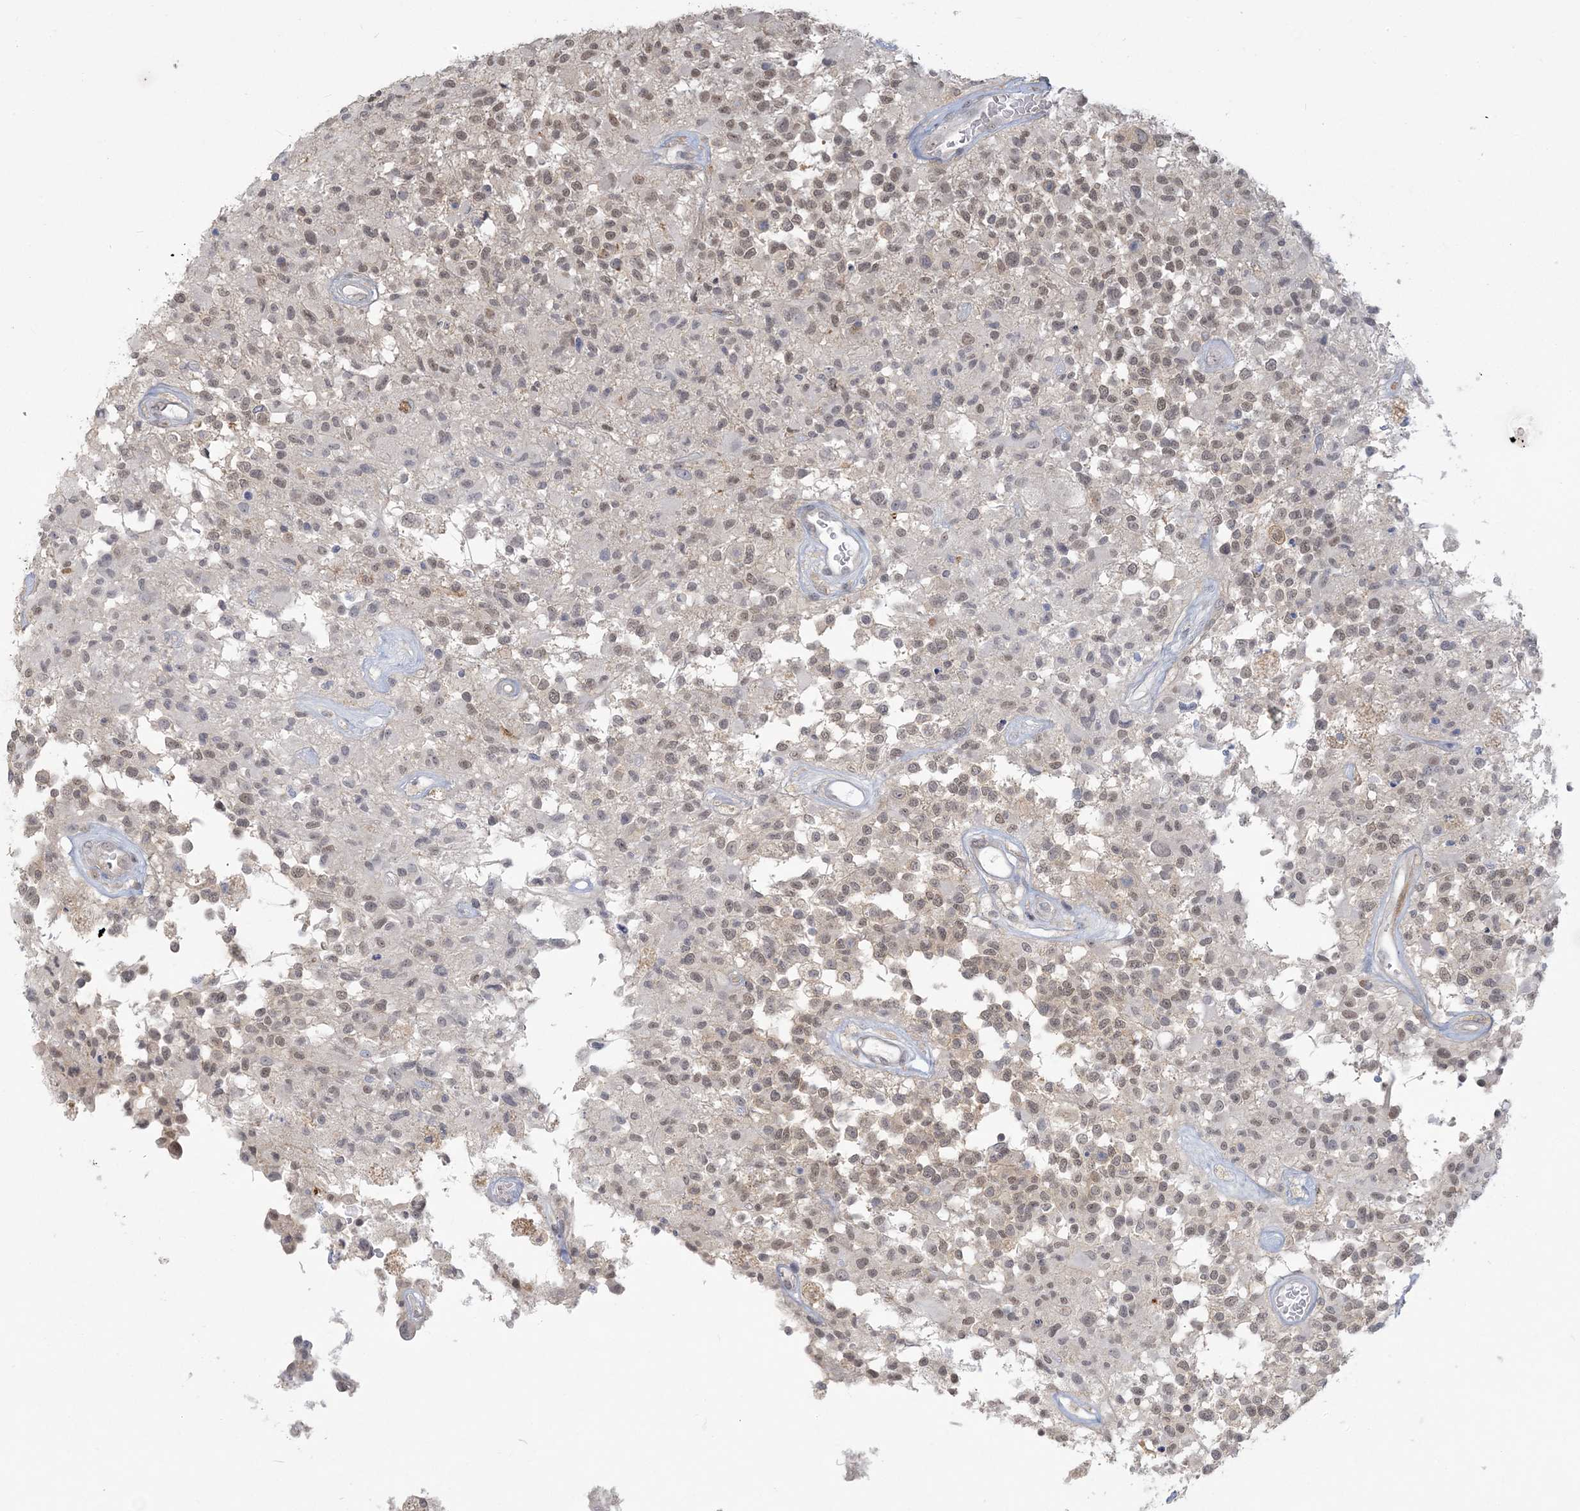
{"staining": {"intensity": "moderate", "quantity": ">75%", "location": "nuclear"}, "tissue": "glioma", "cell_type": "Tumor cells", "image_type": "cancer", "snomed": [{"axis": "morphology", "description": "Glioma, malignant, High grade"}, {"axis": "morphology", "description": "Glioblastoma, NOS"}, {"axis": "topography", "description": "Brain"}], "caption": "Glioblastoma stained with immunohistochemistry exhibits moderate nuclear expression in about >75% of tumor cells. Immunohistochemistry stains the protein in brown and the nuclei are stained blue.", "gene": "ANKS1A", "patient": {"sex": "male", "age": 60}}